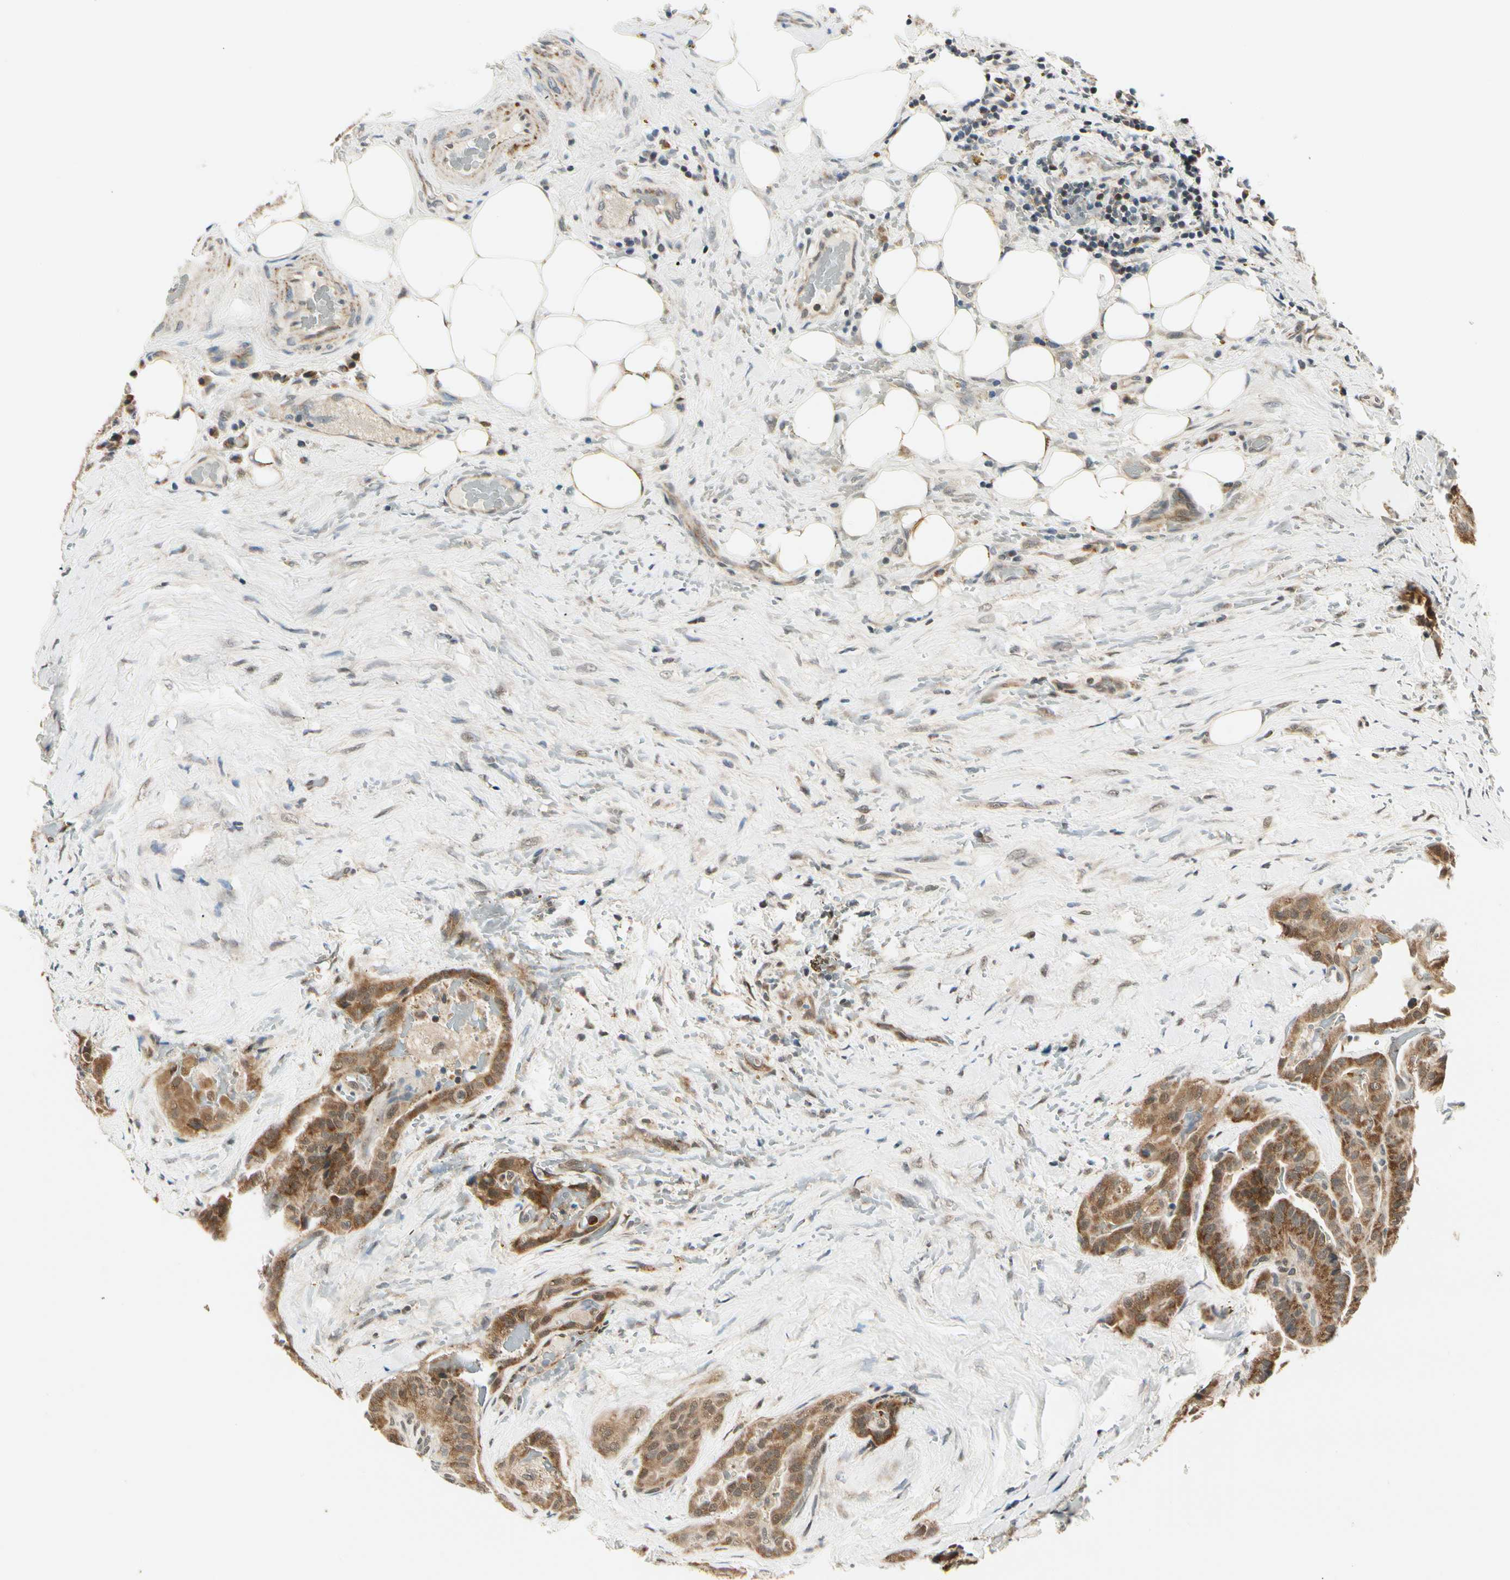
{"staining": {"intensity": "strong", "quantity": ">75%", "location": "cytoplasmic/membranous"}, "tissue": "thyroid cancer", "cell_type": "Tumor cells", "image_type": "cancer", "snomed": [{"axis": "morphology", "description": "Papillary adenocarcinoma, NOS"}, {"axis": "topography", "description": "Thyroid gland"}], "caption": "Immunohistochemistry (IHC) of thyroid papillary adenocarcinoma shows high levels of strong cytoplasmic/membranous staining in approximately >75% of tumor cells. (Stains: DAB (3,3'-diaminobenzidine) in brown, nuclei in blue, Microscopy: brightfield microscopy at high magnification).", "gene": "PDK2", "patient": {"sex": "male", "age": 77}}